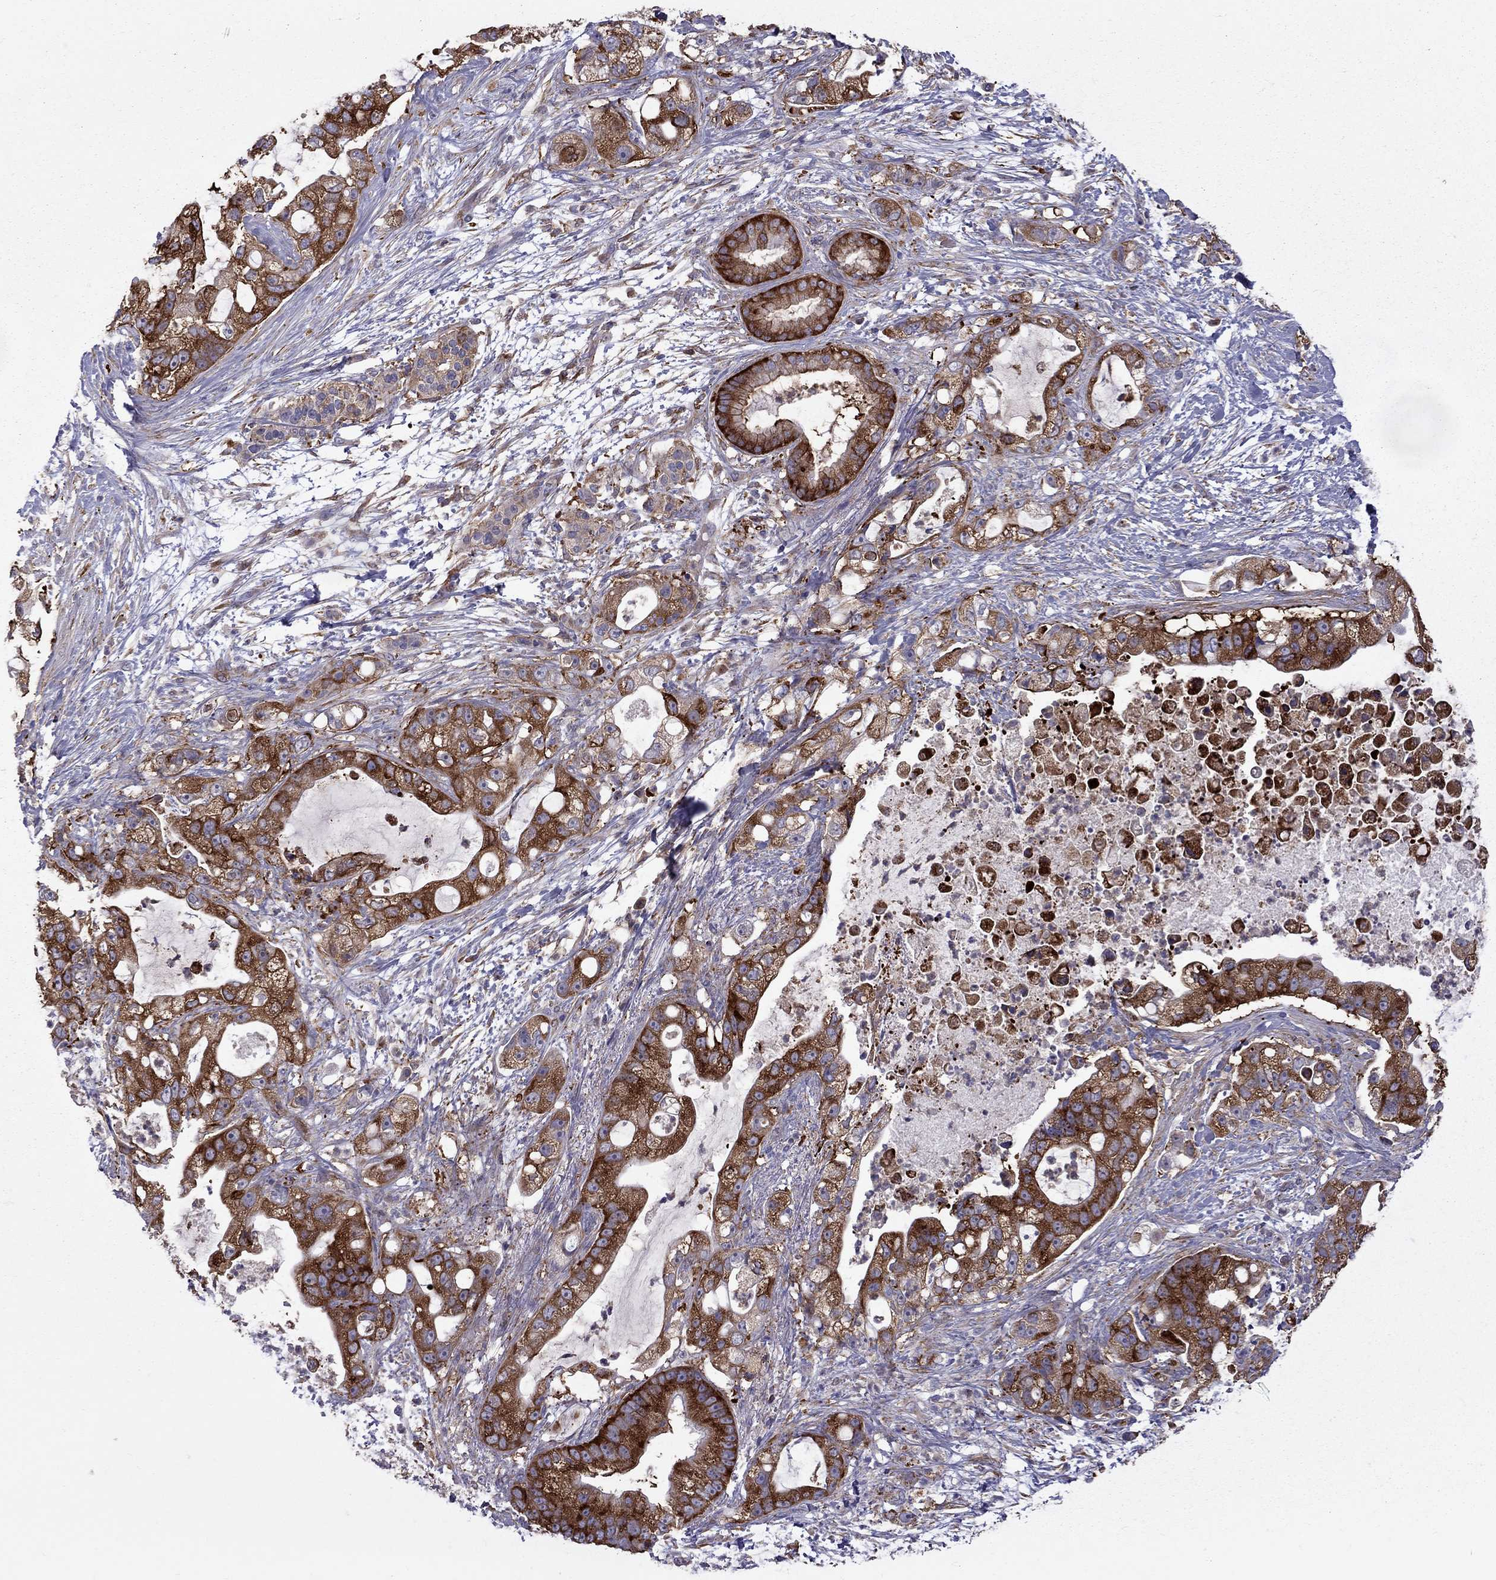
{"staining": {"intensity": "strong", "quantity": ">75%", "location": "cytoplasmic/membranous"}, "tissue": "pancreatic cancer", "cell_type": "Tumor cells", "image_type": "cancer", "snomed": [{"axis": "morphology", "description": "Adenocarcinoma, NOS"}, {"axis": "topography", "description": "Pancreas"}], "caption": "IHC (DAB (3,3'-diaminobenzidine)) staining of human adenocarcinoma (pancreatic) shows strong cytoplasmic/membranous protein expression in about >75% of tumor cells.", "gene": "EIF4E3", "patient": {"sex": "female", "age": 69}}